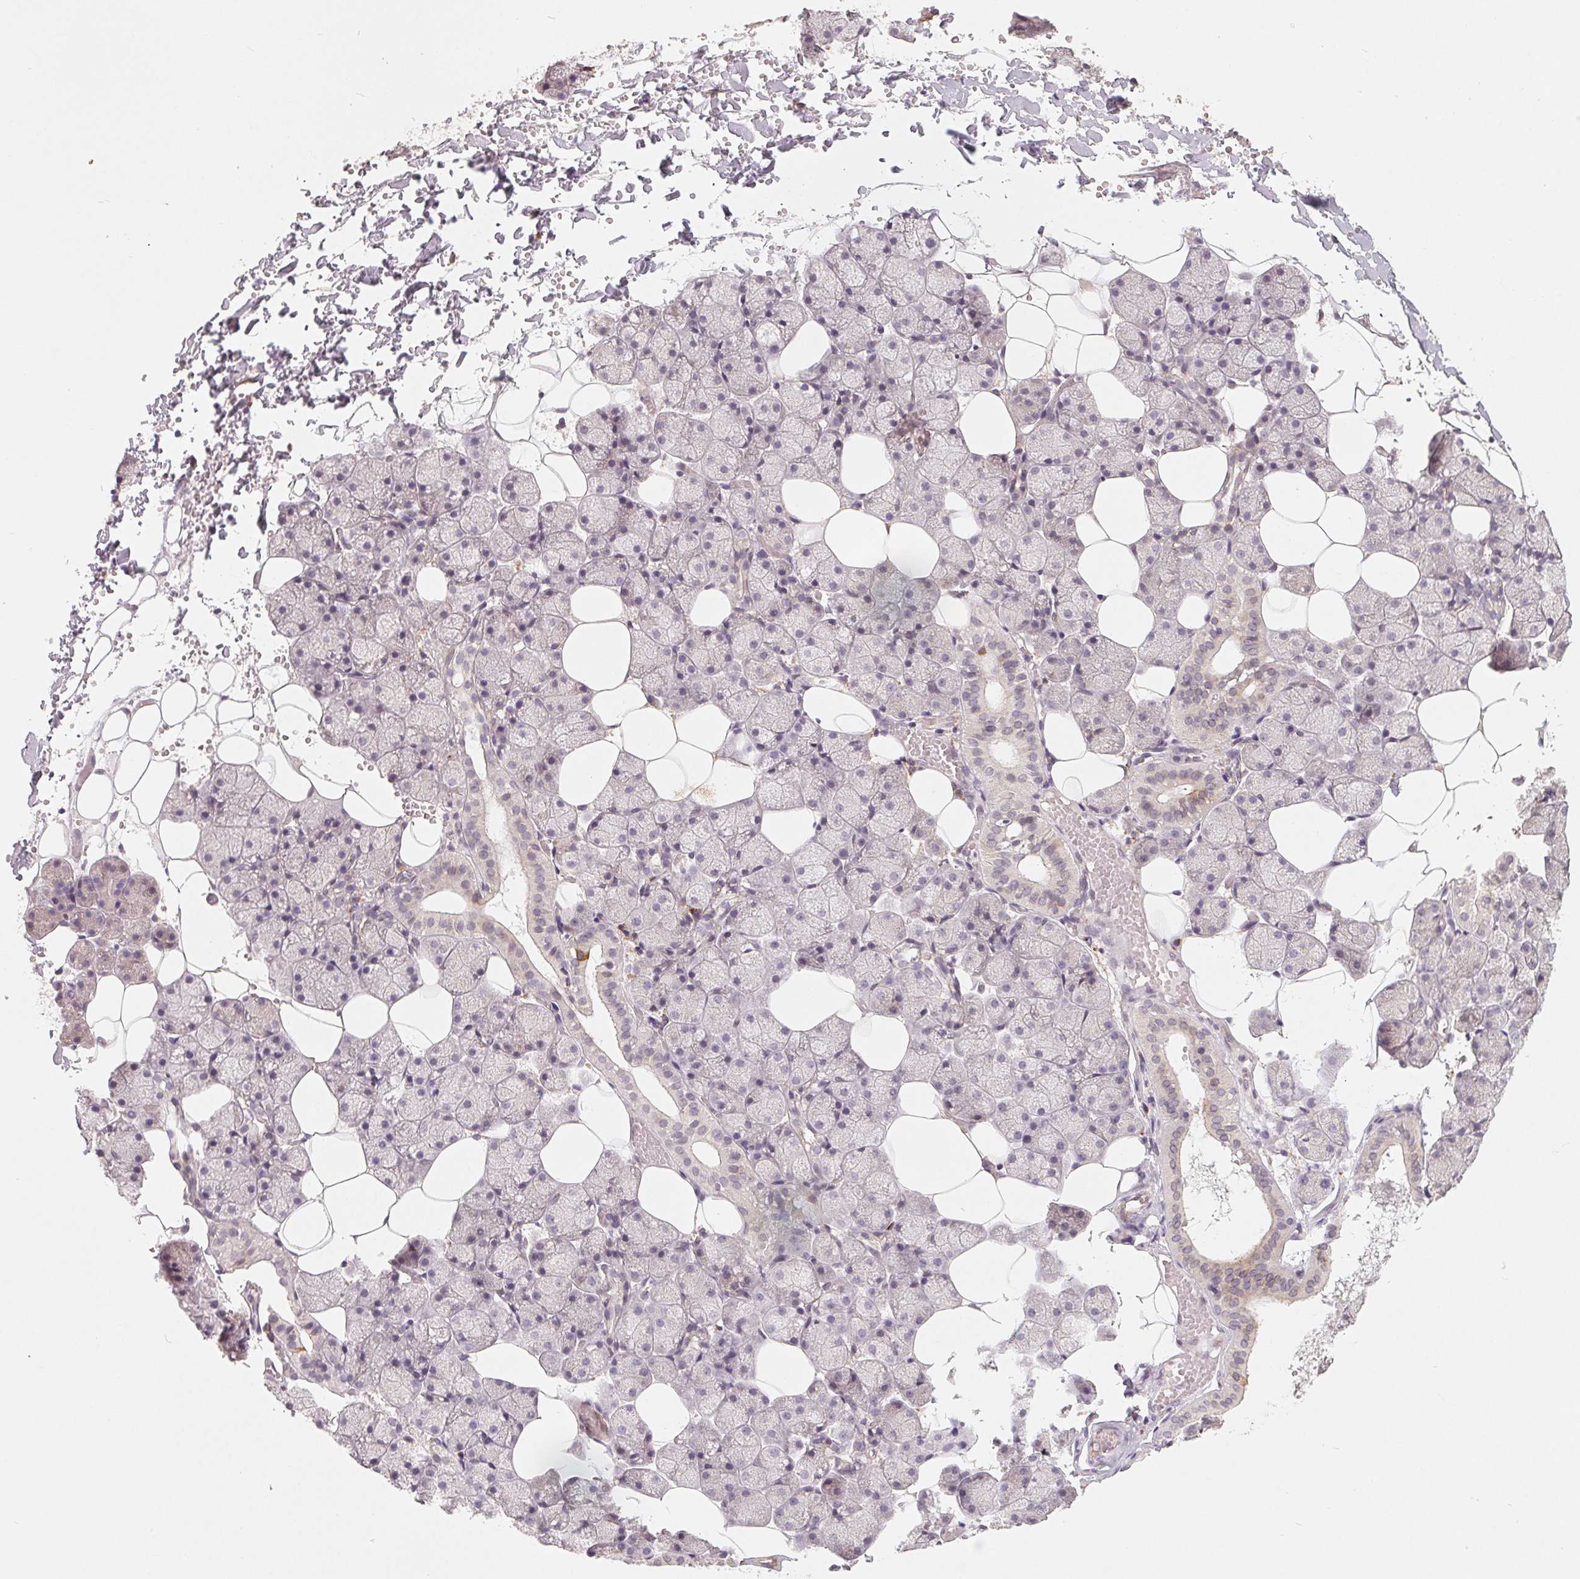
{"staining": {"intensity": "weak", "quantity": "<25%", "location": "cytoplasmic/membranous"}, "tissue": "salivary gland", "cell_type": "Glandular cells", "image_type": "normal", "snomed": [{"axis": "morphology", "description": "Normal tissue, NOS"}, {"axis": "topography", "description": "Salivary gland"}], "caption": "An immunohistochemistry image of unremarkable salivary gland is shown. There is no staining in glandular cells of salivary gland. Brightfield microscopy of immunohistochemistry stained with DAB (brown) and hematoxylin (blue), captured at high magnification.", "gene": "TMSB15B", "patient": {"sex": "male", "age": 38}}